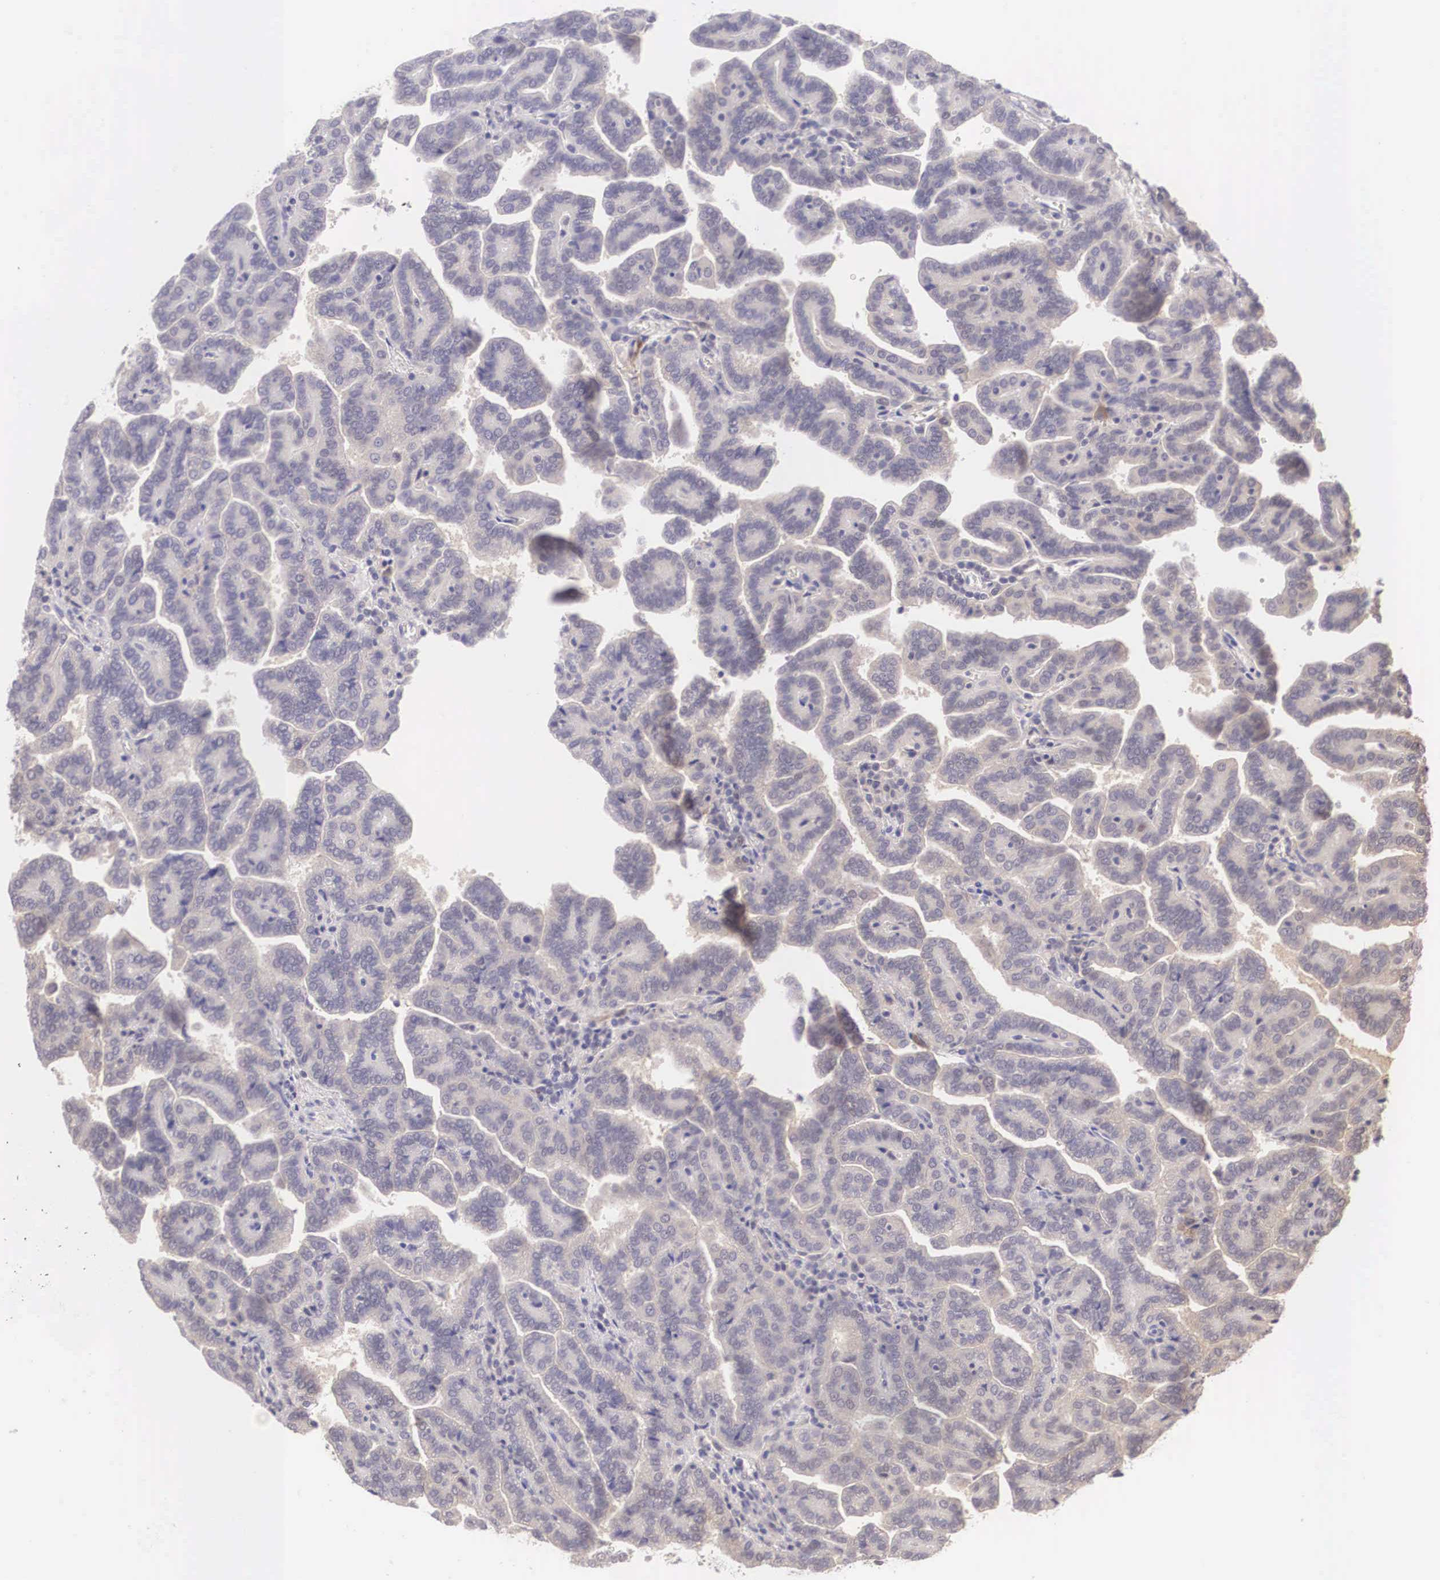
{"staining": {"intensity": "negative", "quantity": "none", "location": "none"}, "tissue": "renal cancer", "cell_type": "Tumor cells", "image_type": "cancer", "snomed": [{"axis": "morphology", "description": "Adenocarcinoma, NOS"}, {"axis": "topography", "description": "Kidney"}], "caption": "Human adenocarcinoma (renal) stained for a protein using IHC shows no positivity in tumor cells.", "gene": "BCL6", "patient": {"sex": "male", "age": 61}}